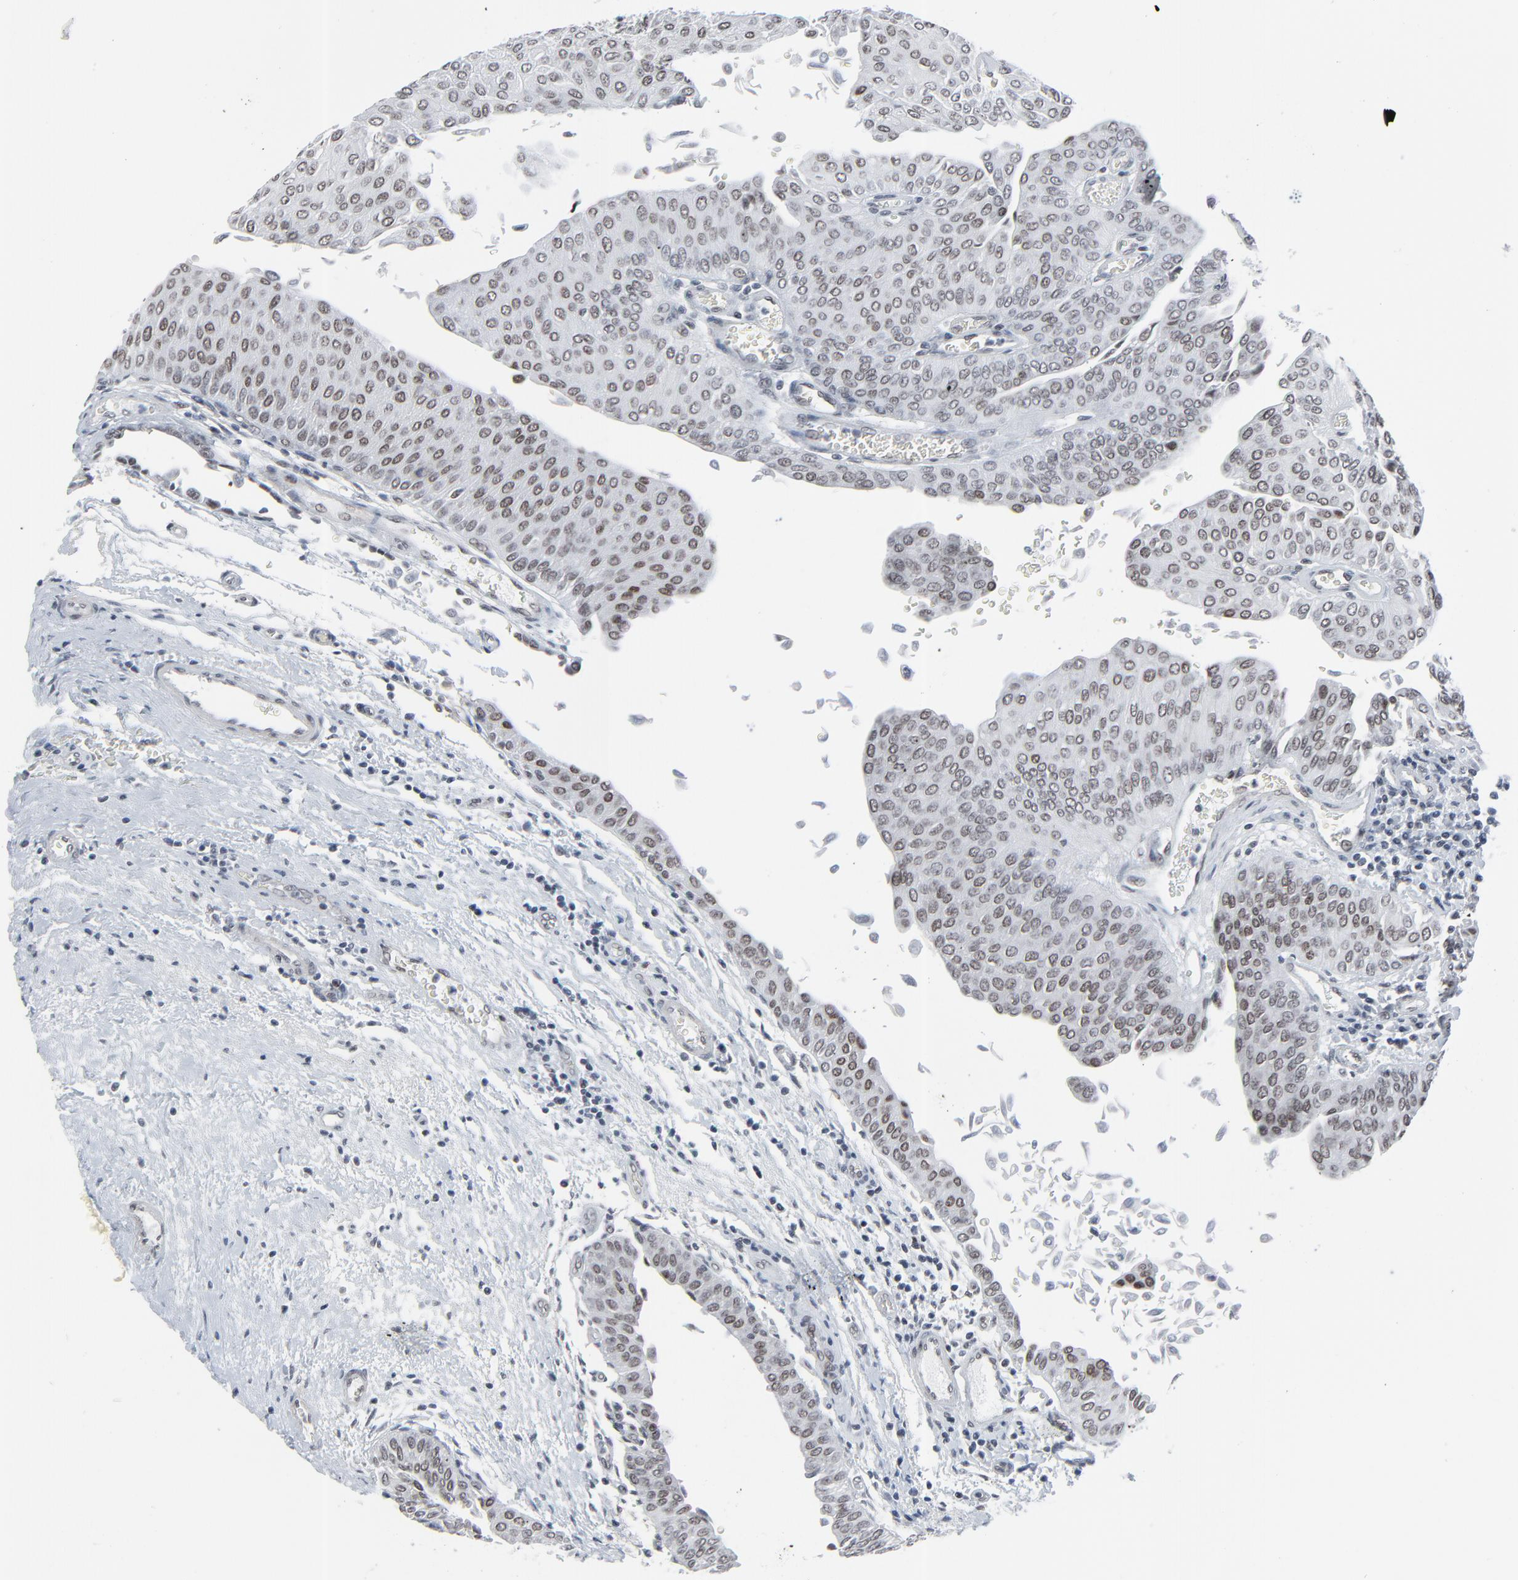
{"staining": {"intensity": "moderate", "quantity": "25%-75%", "location": "nuclear"}, "tissue": "urothelial cancer", "cell_type": "Tumor cells", "image_type": "cancer", "snomed": [{"axis": "morphology", "description": "Urothelial carcinoma, Low grade"}, {"axis": "topography", "description": "Urinary bladder"}], "caption": "Urothelial cancer was stained to show a protein in brown. There is medium levels of moderate nuclear expression in approximately 25%-75% of tumor cells. (DAB (3,3'-diaminobenzidine) IHC with brightfield microscopy, high magnification).", "gene": "FBXO28", "patient": {"sex": "male", "age": 64}}